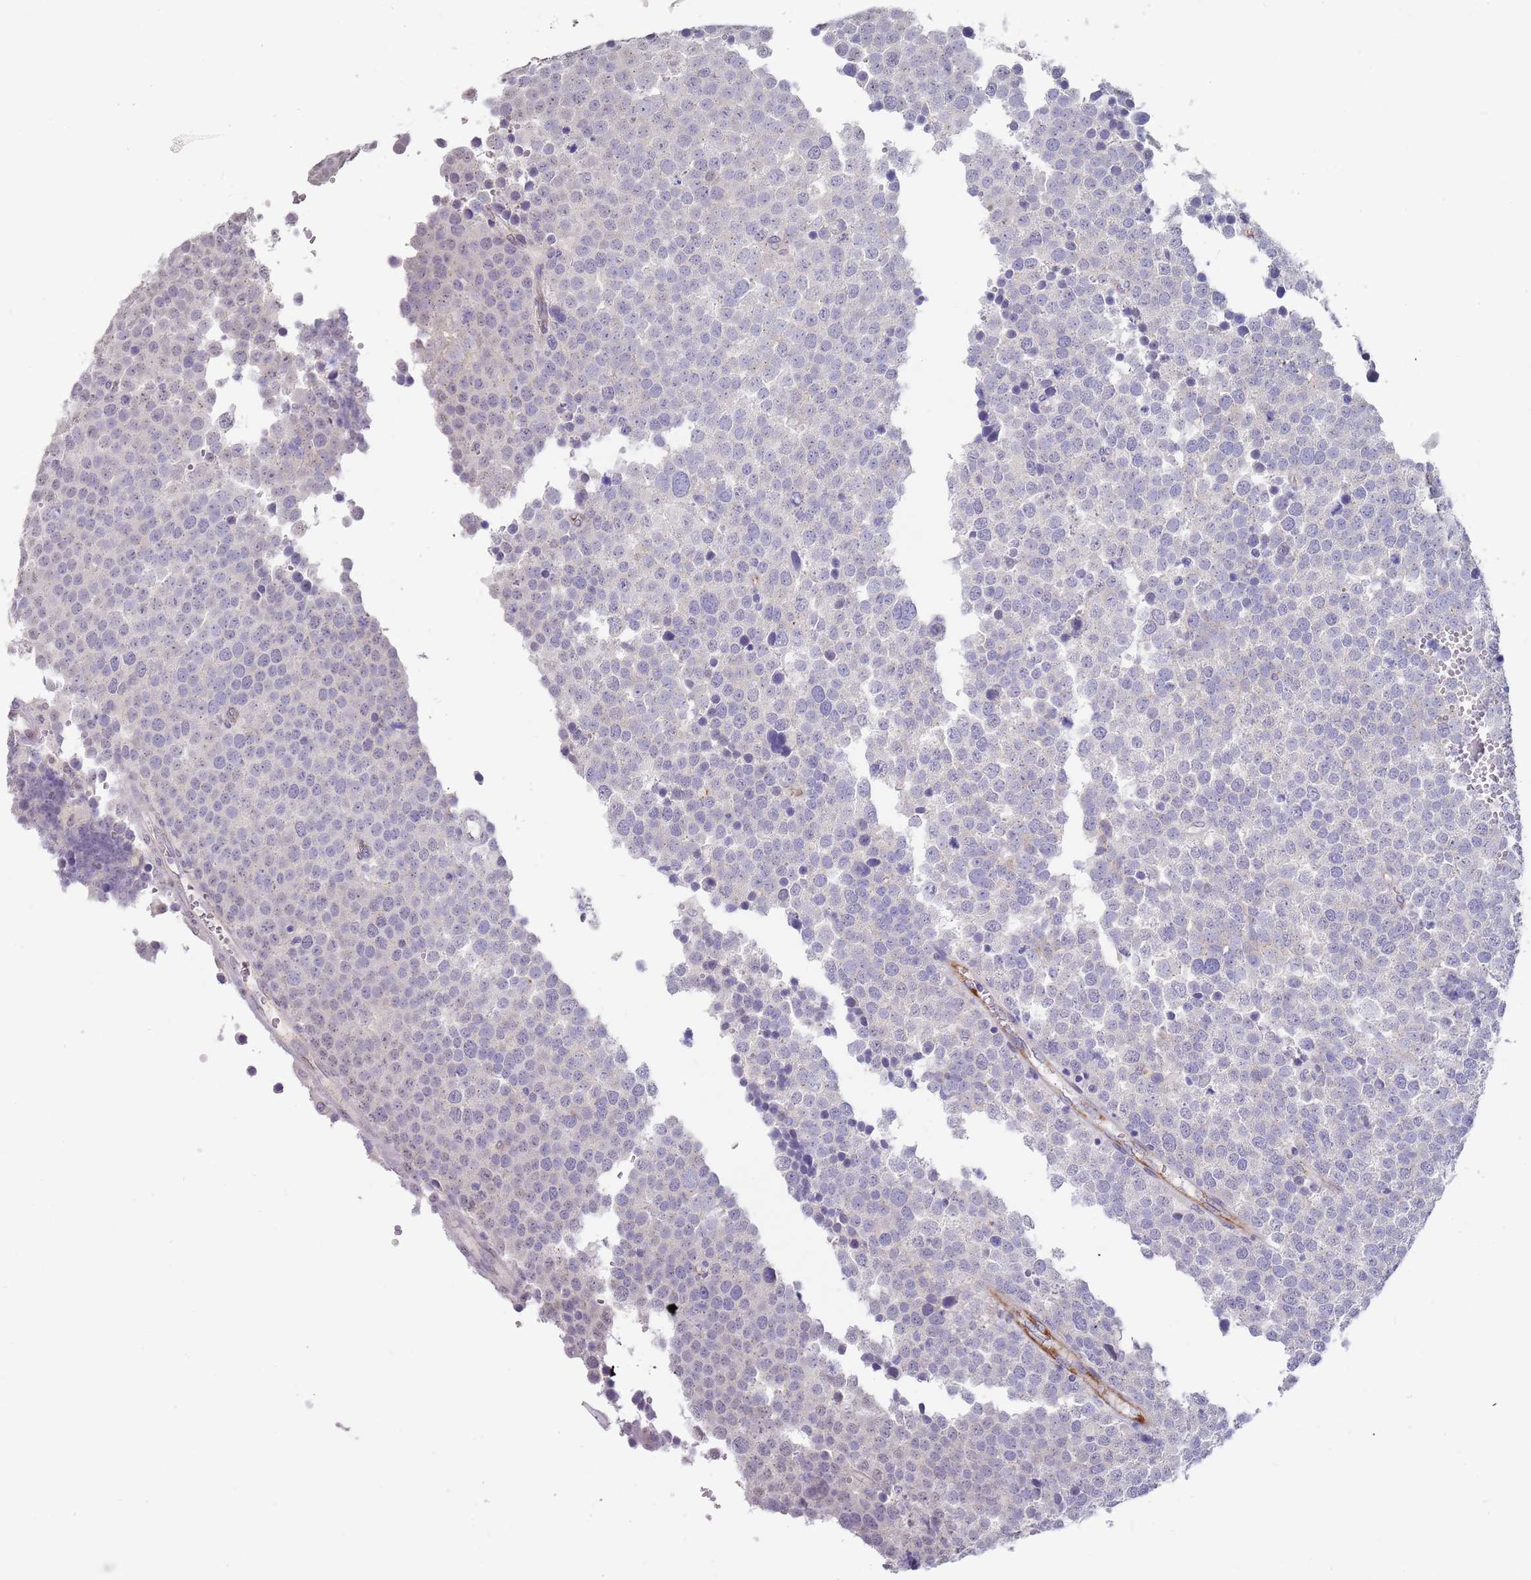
{"staining": {"intensity": "negative", "quantity": "none", "location": "none"}, "tissue": "testis cancer", "cell_type": "Tumor cells", "image_type": "cancer", "snomed": [{"axis": "morphology", "description": "Seminoma, NOS"}, {"axis": "topography", "description": "Testis"}], "caption": "Human testis cancer (seminoma) stained for a protein using IHC exhibits no positivity in tumor cells.", "gene": "TNRC6C", "patient": {"sex": "male", "age": 71}}